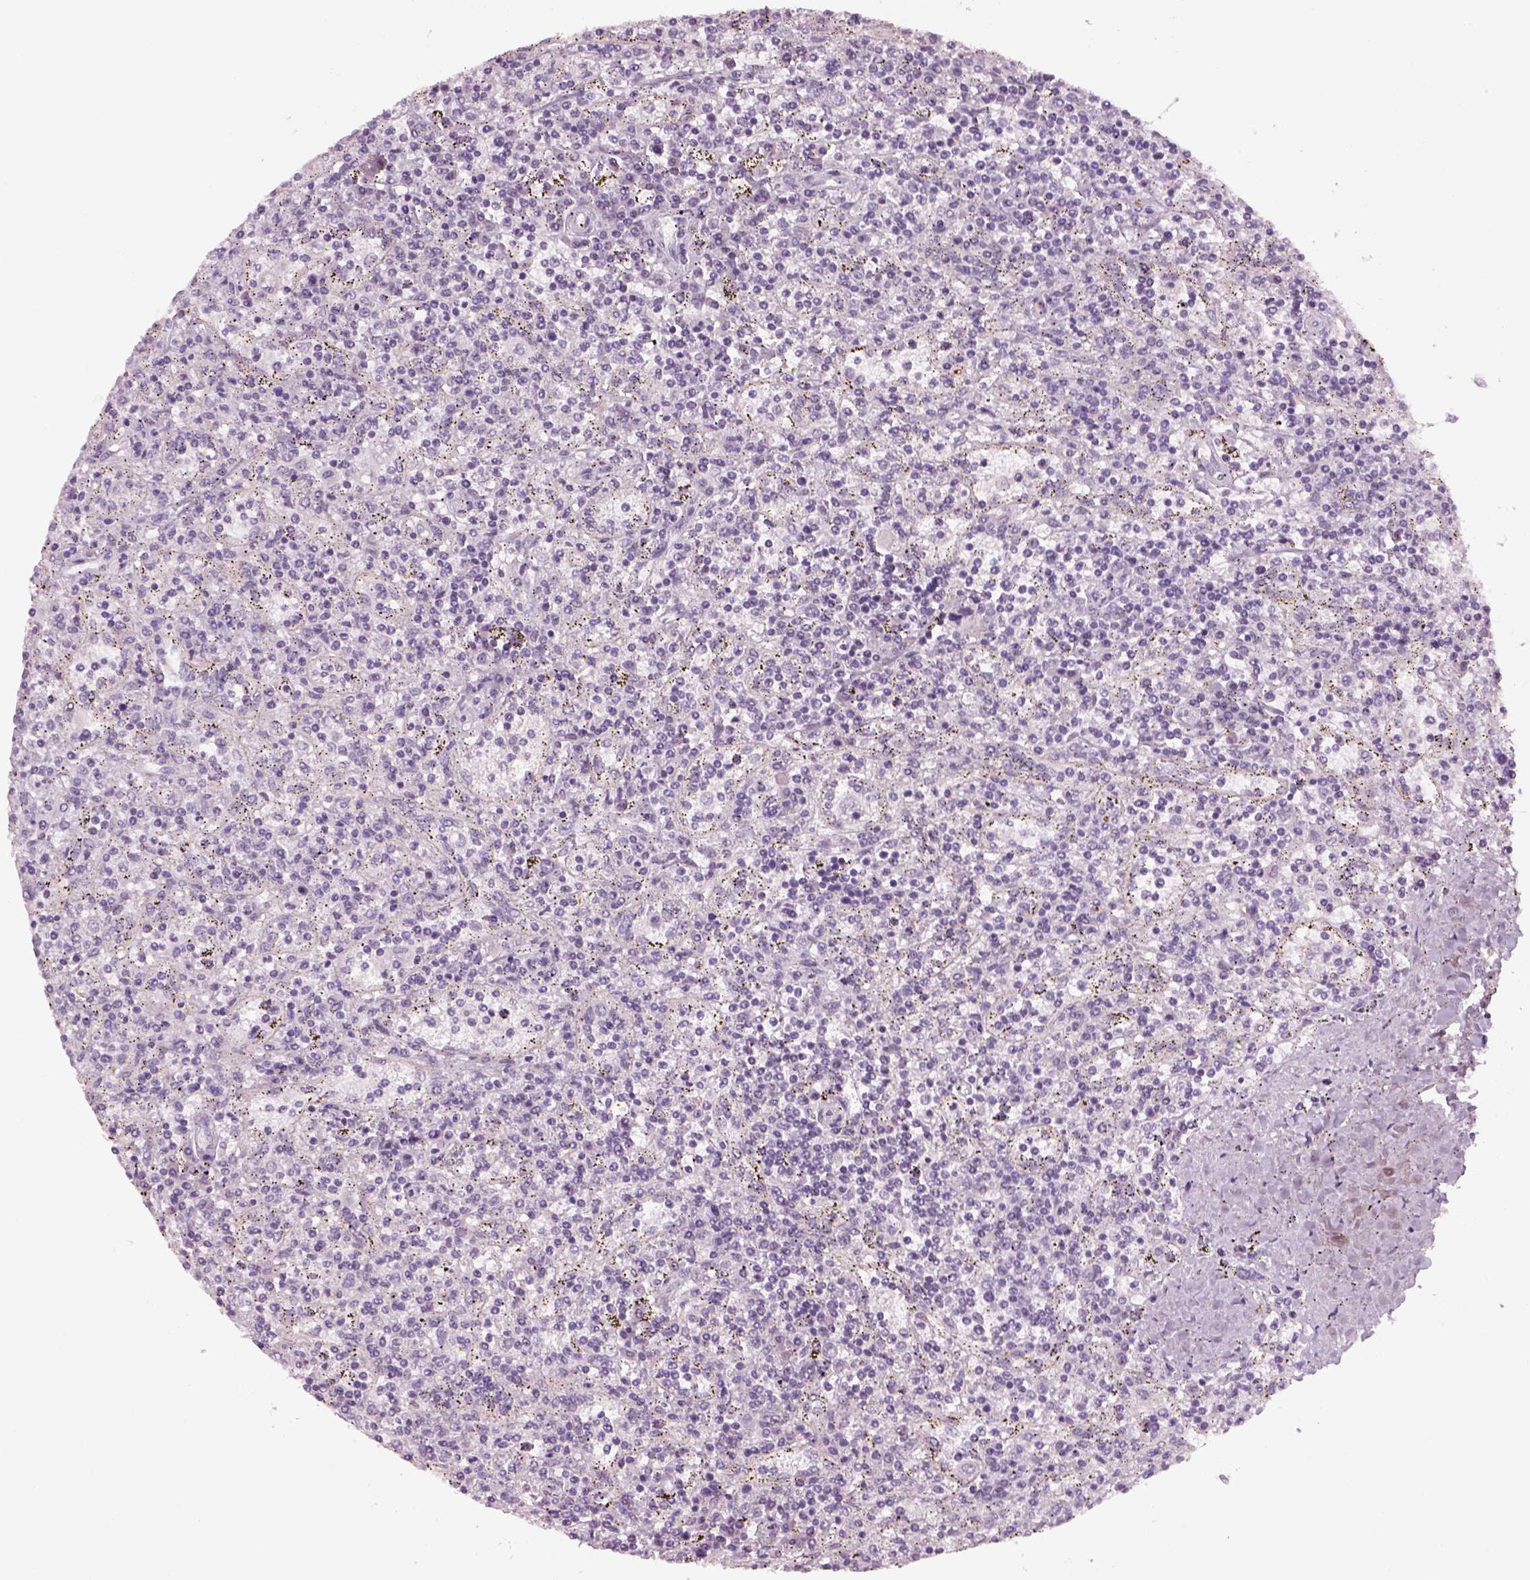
{"staining": {"intensity": "negative", "quantity": "none", "location": "none"}, "tissue": "lymphoma", "cell_type": "Tumor cells", "image_type": "cancer", "snomed": [{"axis": "morphology", "description": "Malignant lymphoma, non-Hodgkin's type, Low grade"}, {"axis": "topography", "description": "Spleen"}], "caption": "The image shows no significant expression in tumor cells of malignant lymphoma, non-Hodgkin's type (low-grade).", "gene": "PABPC1L2B", "patient": {"sex": "male", "age": 62}}